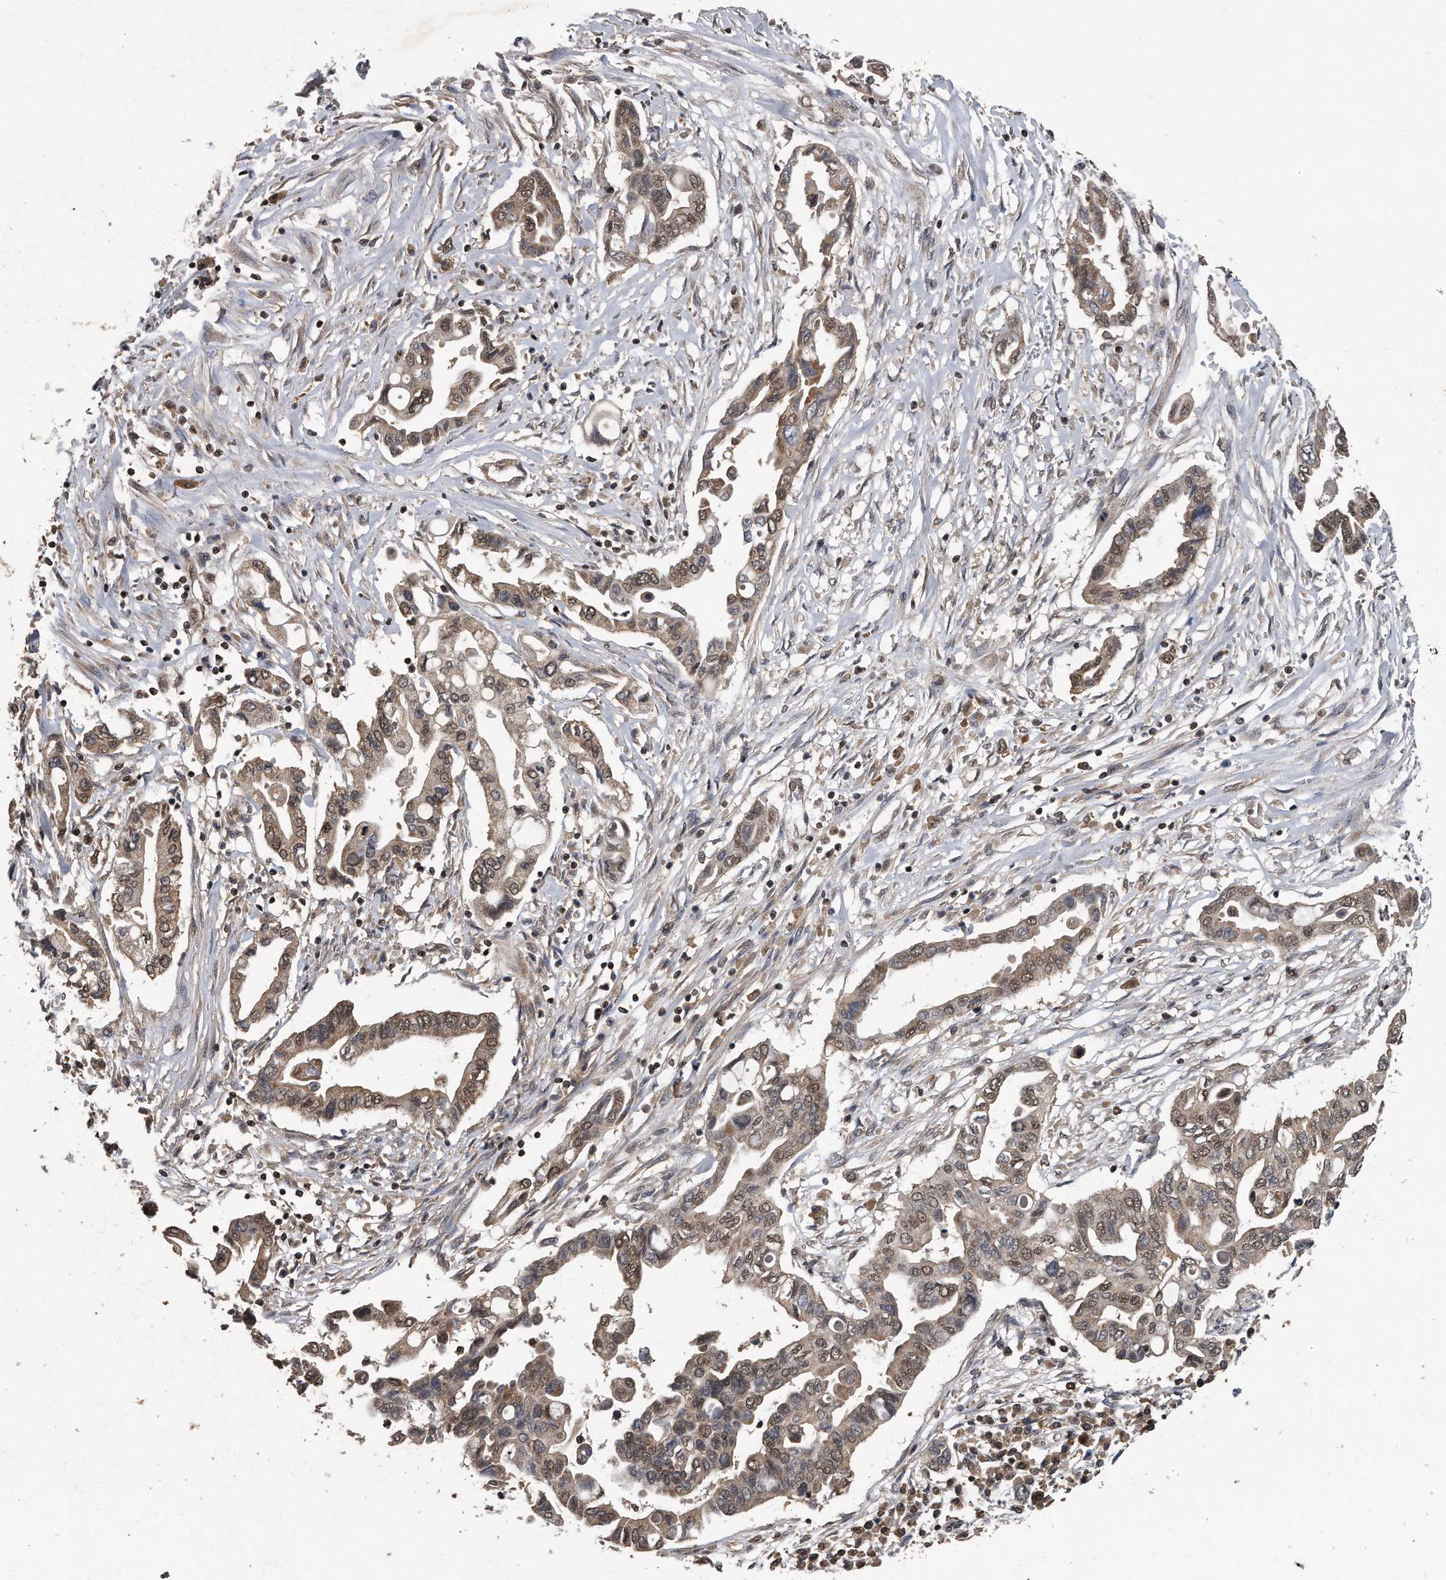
{"staining": {"intensity": "weak", "quantity": ">75%", "location": "cytoplasmic/membranous,nuclear"}, "tissue": "pancreatic cancer", "cell_type": "Tumor cells", "image_type": "cancer", "snomed": [{"axis": "morphology", "description": "Adenocarcinoma, NOS"}, {"axis": "topography", "description": "Pancreas"}], "caption": "Protein staining of pancreatic cancer (adenocarcinoma) tissue displays weak cytoplasmic/membranous and nuclear expression in approximately >75% of tumor cells.", "gene": "CRYZL1", "patient": {"sex": "female", "age": 57}}